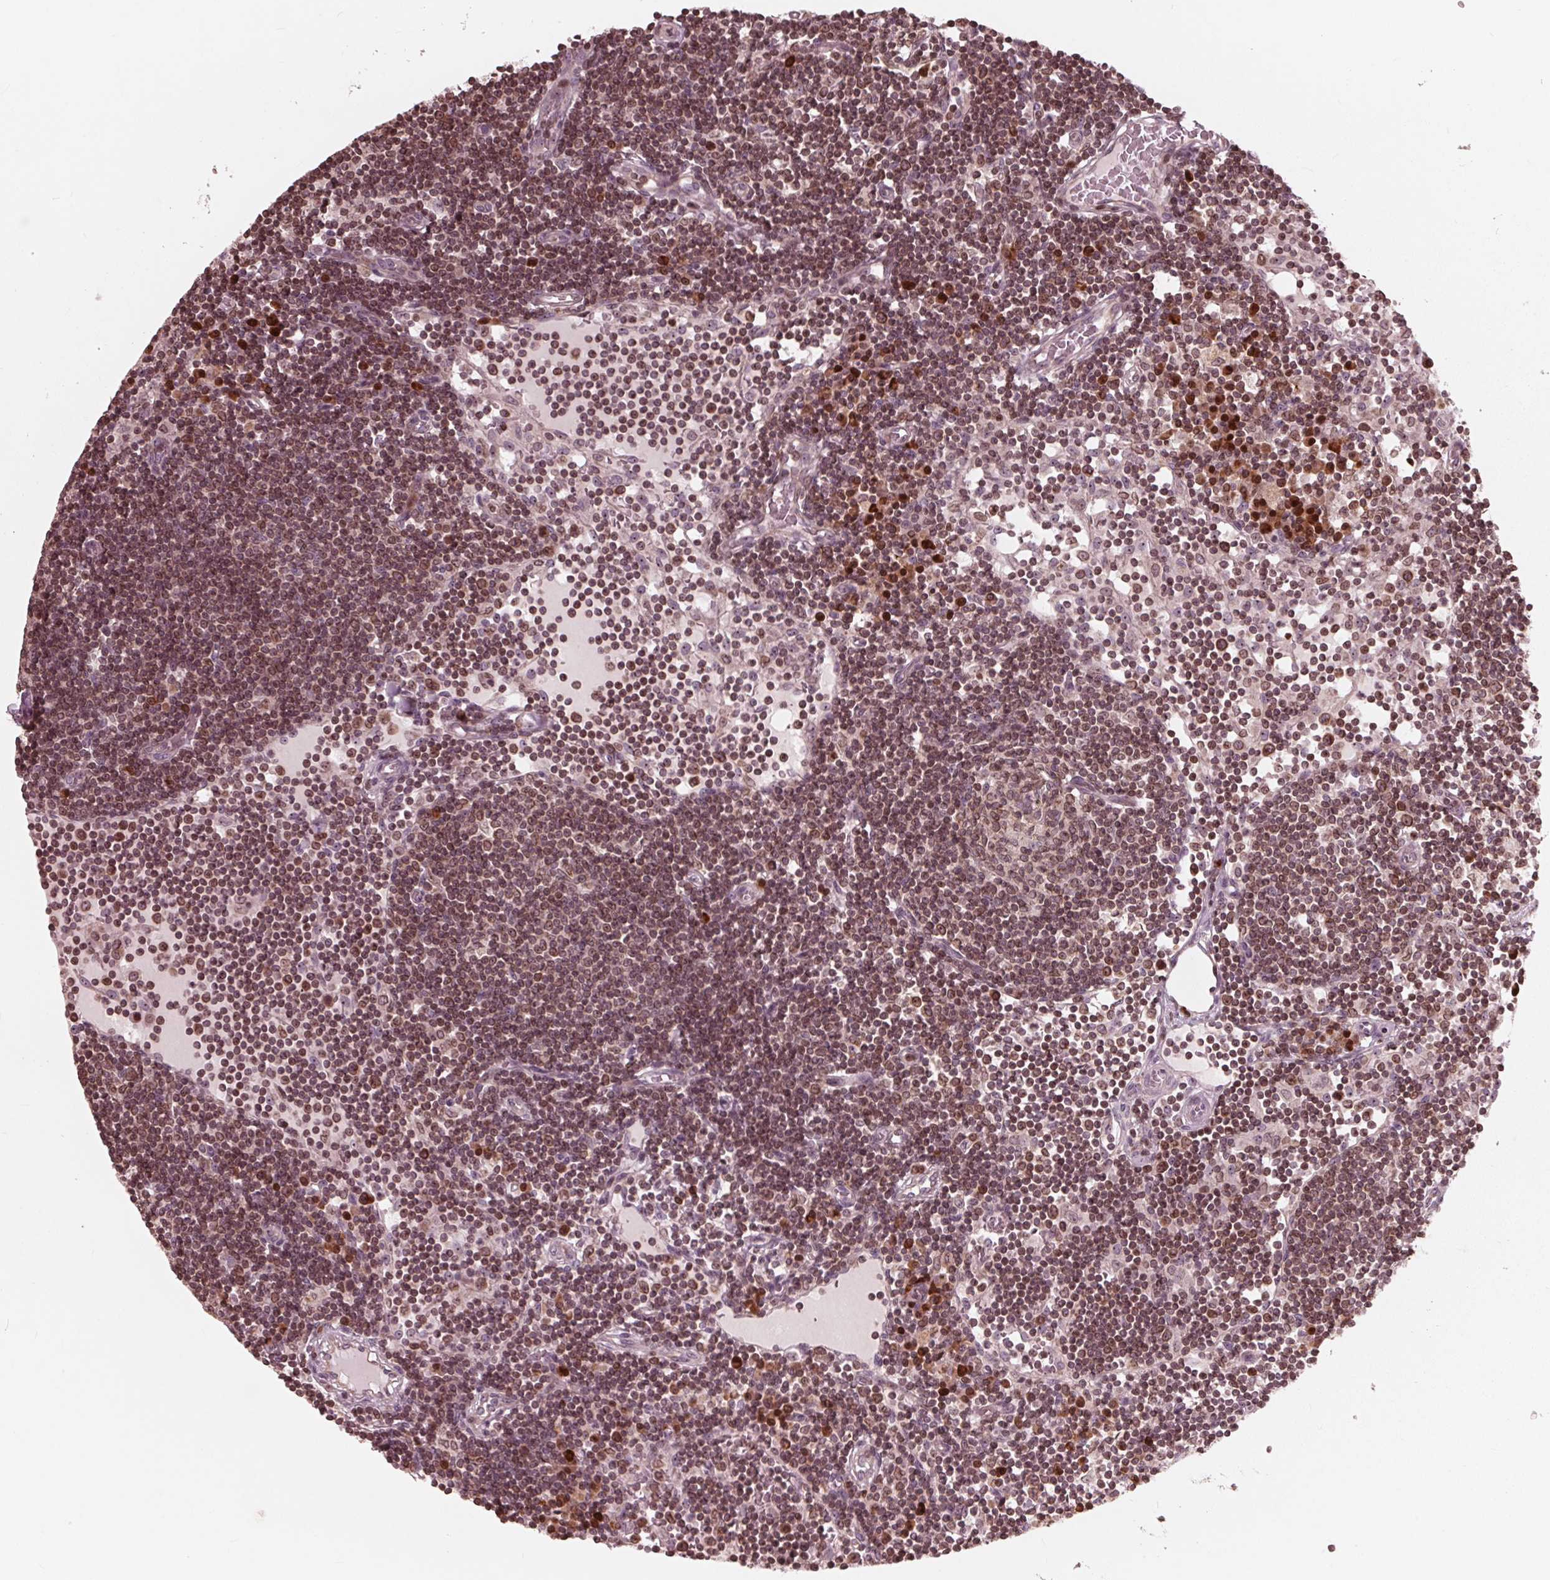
{"staining": {"intensity": "moderate", "quantity": ">75%", "location": "cytoplasmic/membranous,nuclear"}, "tissue": "lymph node", "cell_type": "Germinal center cells", "image_type": "normal", "snomed": [{"axis": "morphology", "description": "Normal tissue, NOS"}, {"axis": "topography", "description": "Lymph node"}], "caption": "Protein staining shows moderate cytoplasmic/membranous,nuclear positivity in about >75% of germinal center cells in normal lymph node.", "gene": "NUP210", "patient": {"sex": "female", "age": 72}}